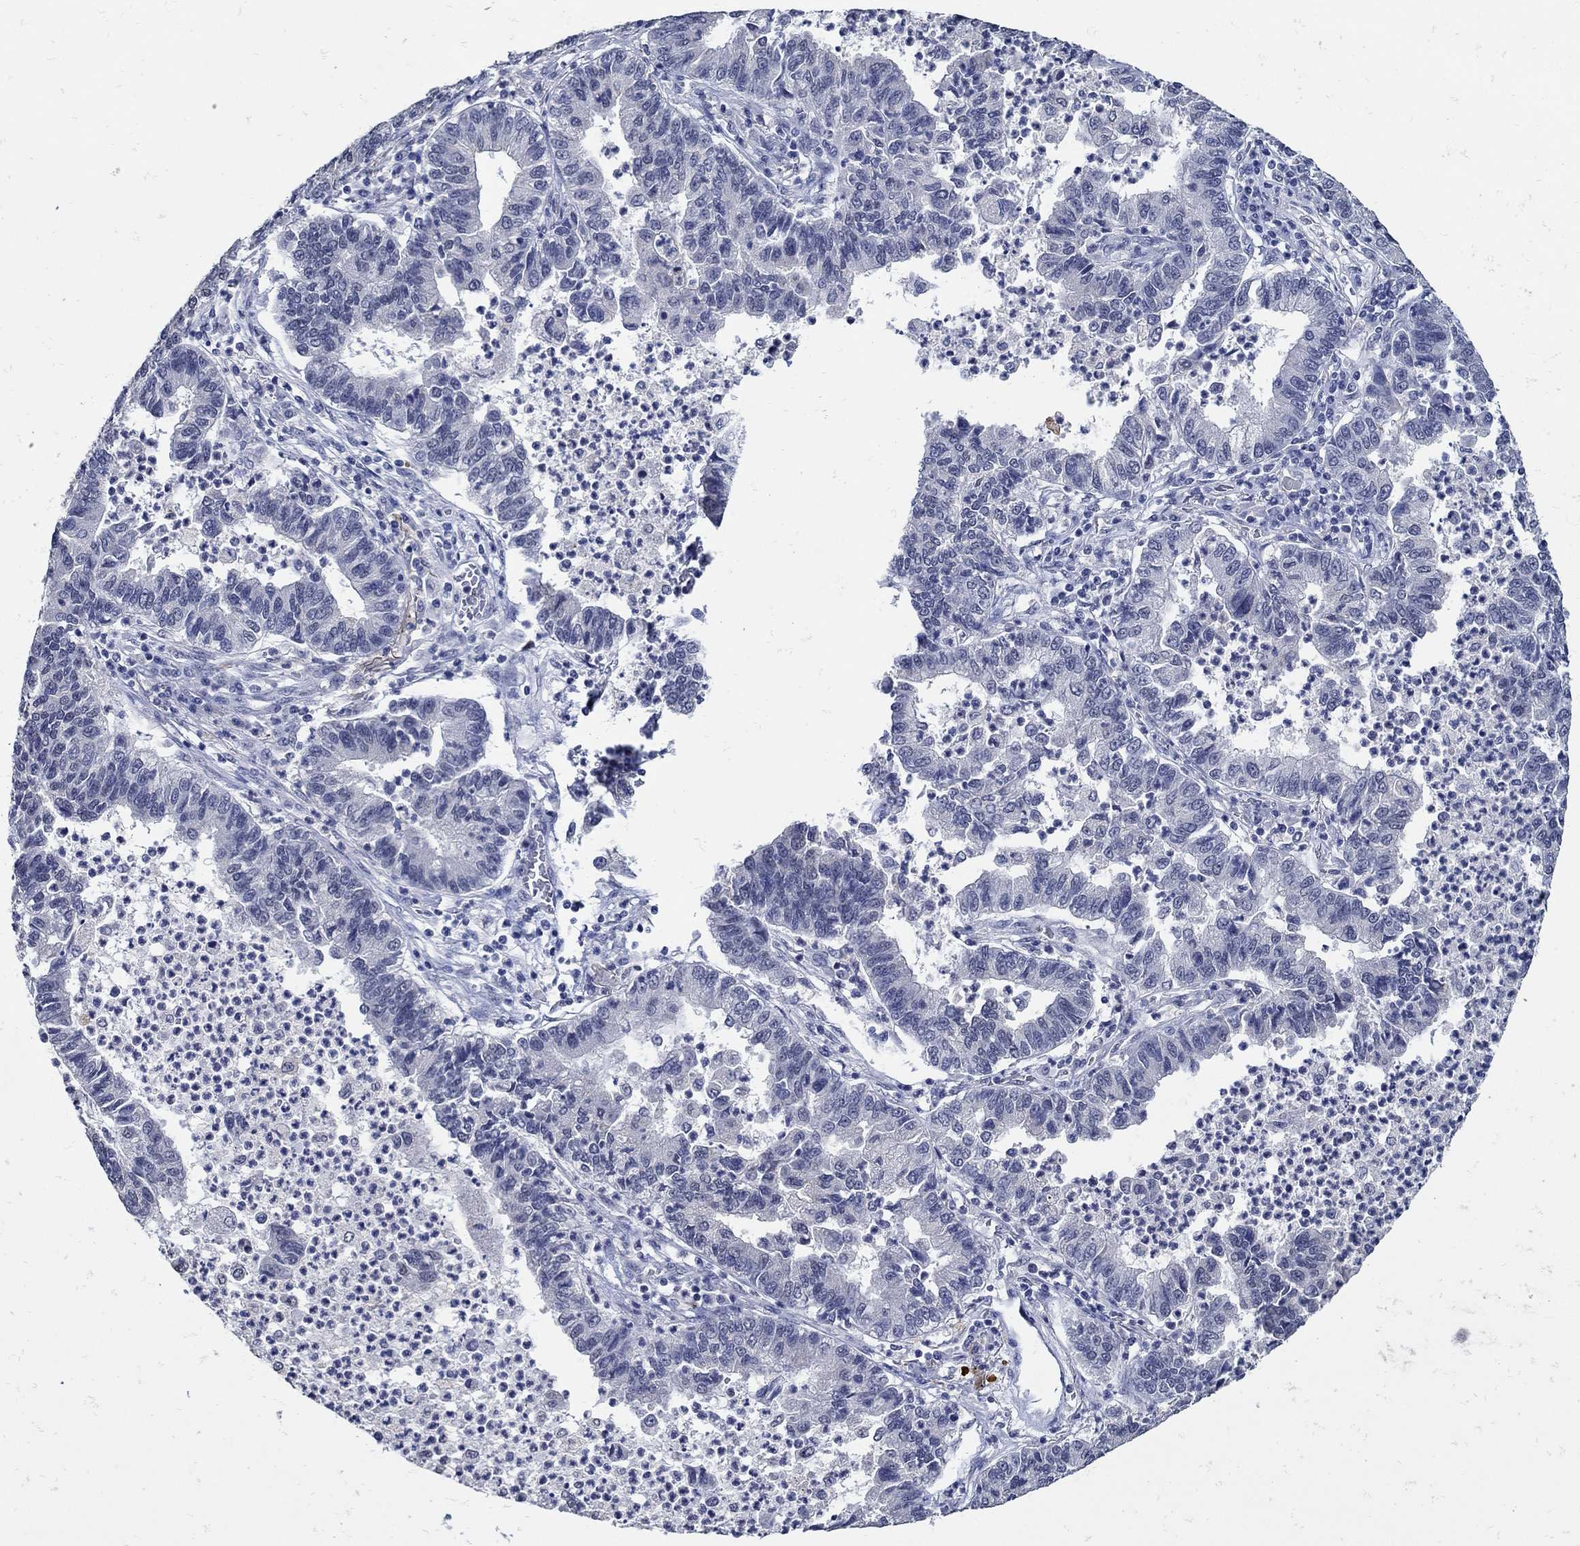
{"staining": {"intensity": "negative", "quantity": "none", "location": "none"}, "tissue": "lung cancer", "cell_type": "Tumor cells", "image_type": "cancer", "snomed": [{"axis": "morphology", "description": "Adenocarcinoma, NOS"}, {"axis": "topography", "description": "Lung"}], "caption": "IHC image of human adenocarcinoma (lung) stained for a protein (brown), which reveals no positivity in tumor cells. (DAB (3,3'-diaminobenzidine) immunohistochemistry (IHC) with hematoxylin counter stain).", "gene": "KCNN3", "patient": {"sex": "female", "age": 57}}